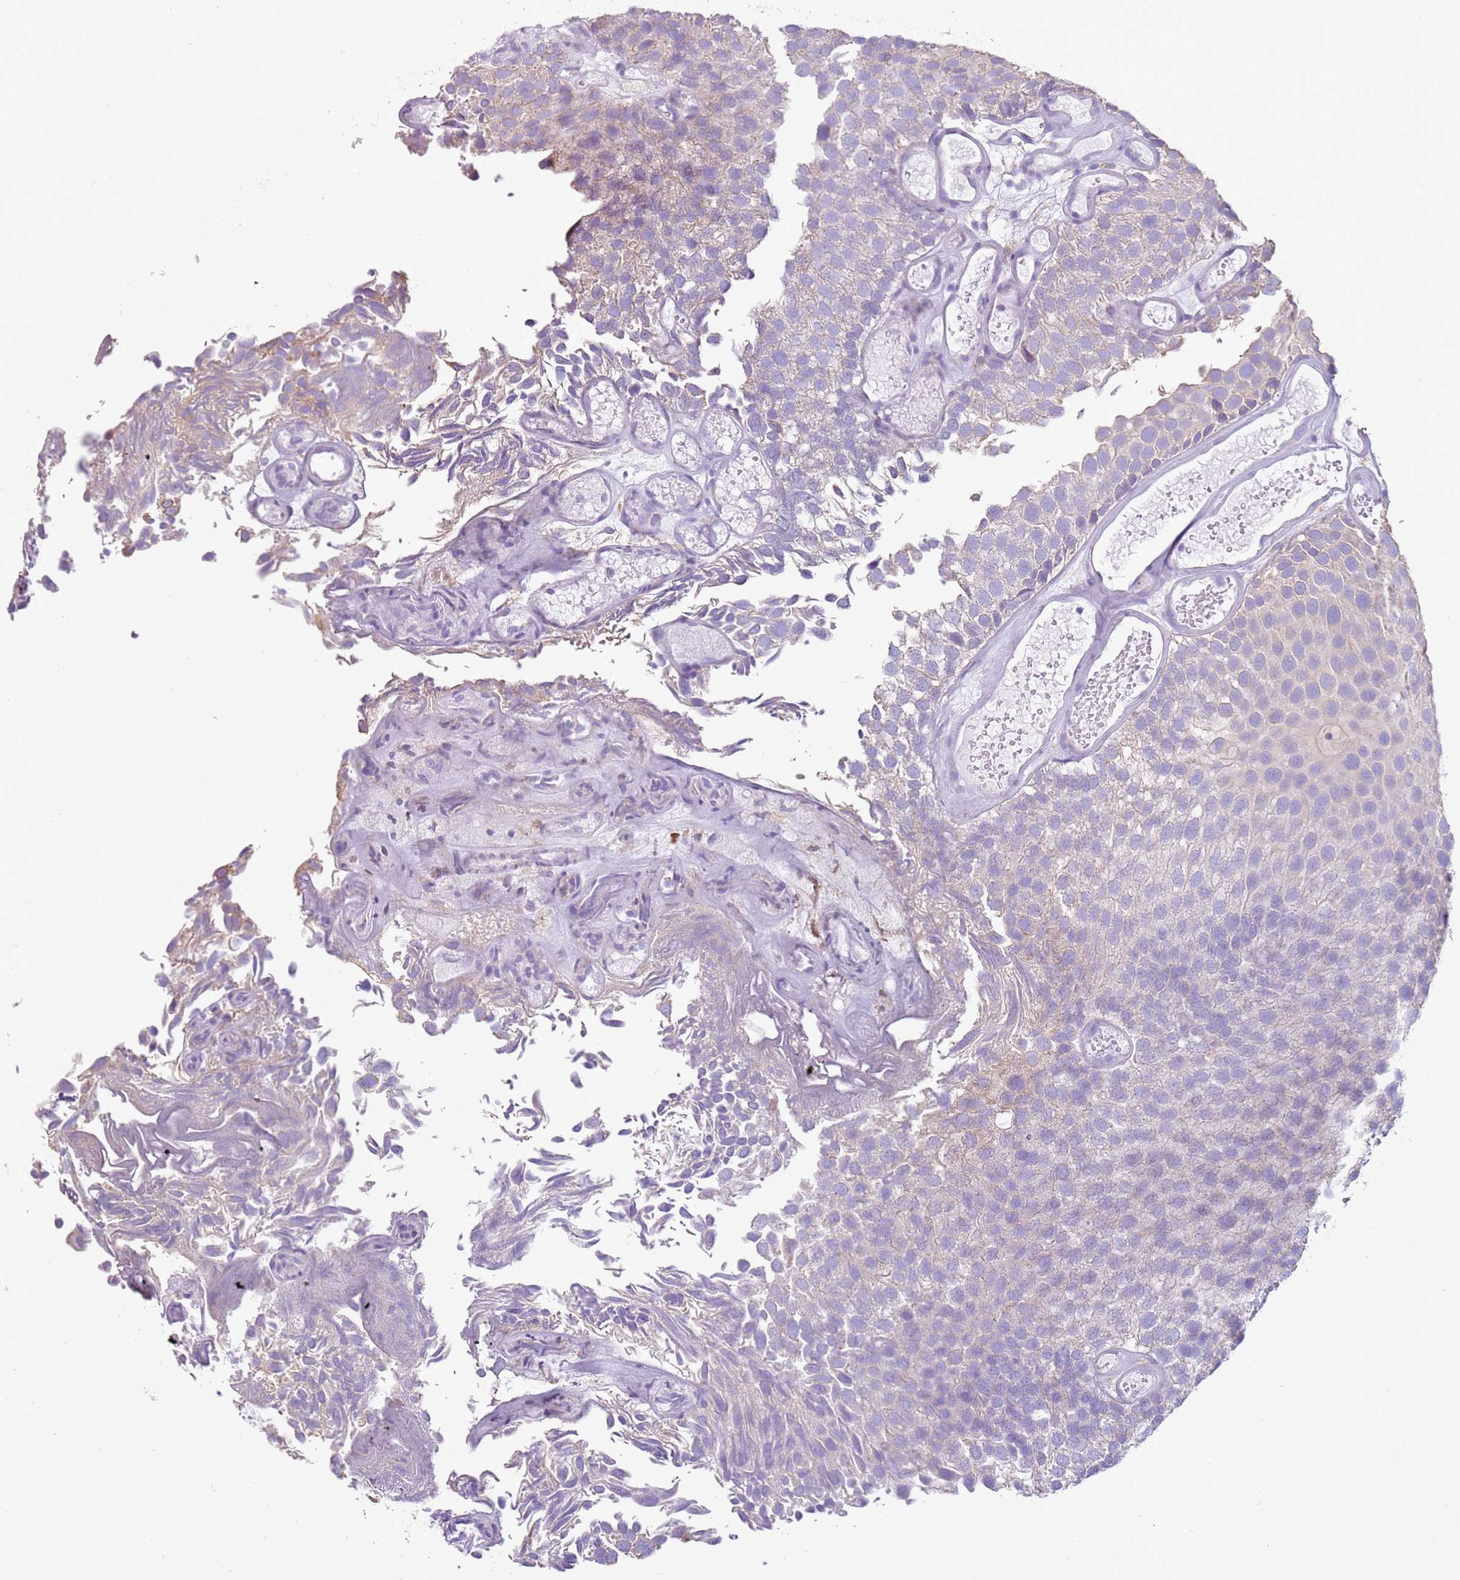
{"staining": {"intensity": "weak", "quantity": "<25%", "location": "cytoplasmic/membranous"}, "tissue": "urothelial cancer", "cell_type": "Tumor cells", "image_type": "cancer", "snomed": [{"axis": "morphology", "description": "Urothelial carcinoma, Low grade"}, {"axis": "topography", "description": "Urinary bladder"}], "caption": "IHC histopathology image of neoplastic tissue: urothelial cancer stained with DAB (3,3'-diaminobenzidine) displays no significant protein staining in tumor cells.", "gene": "OAF", "patient": {"sex": "male", "age": 89}}